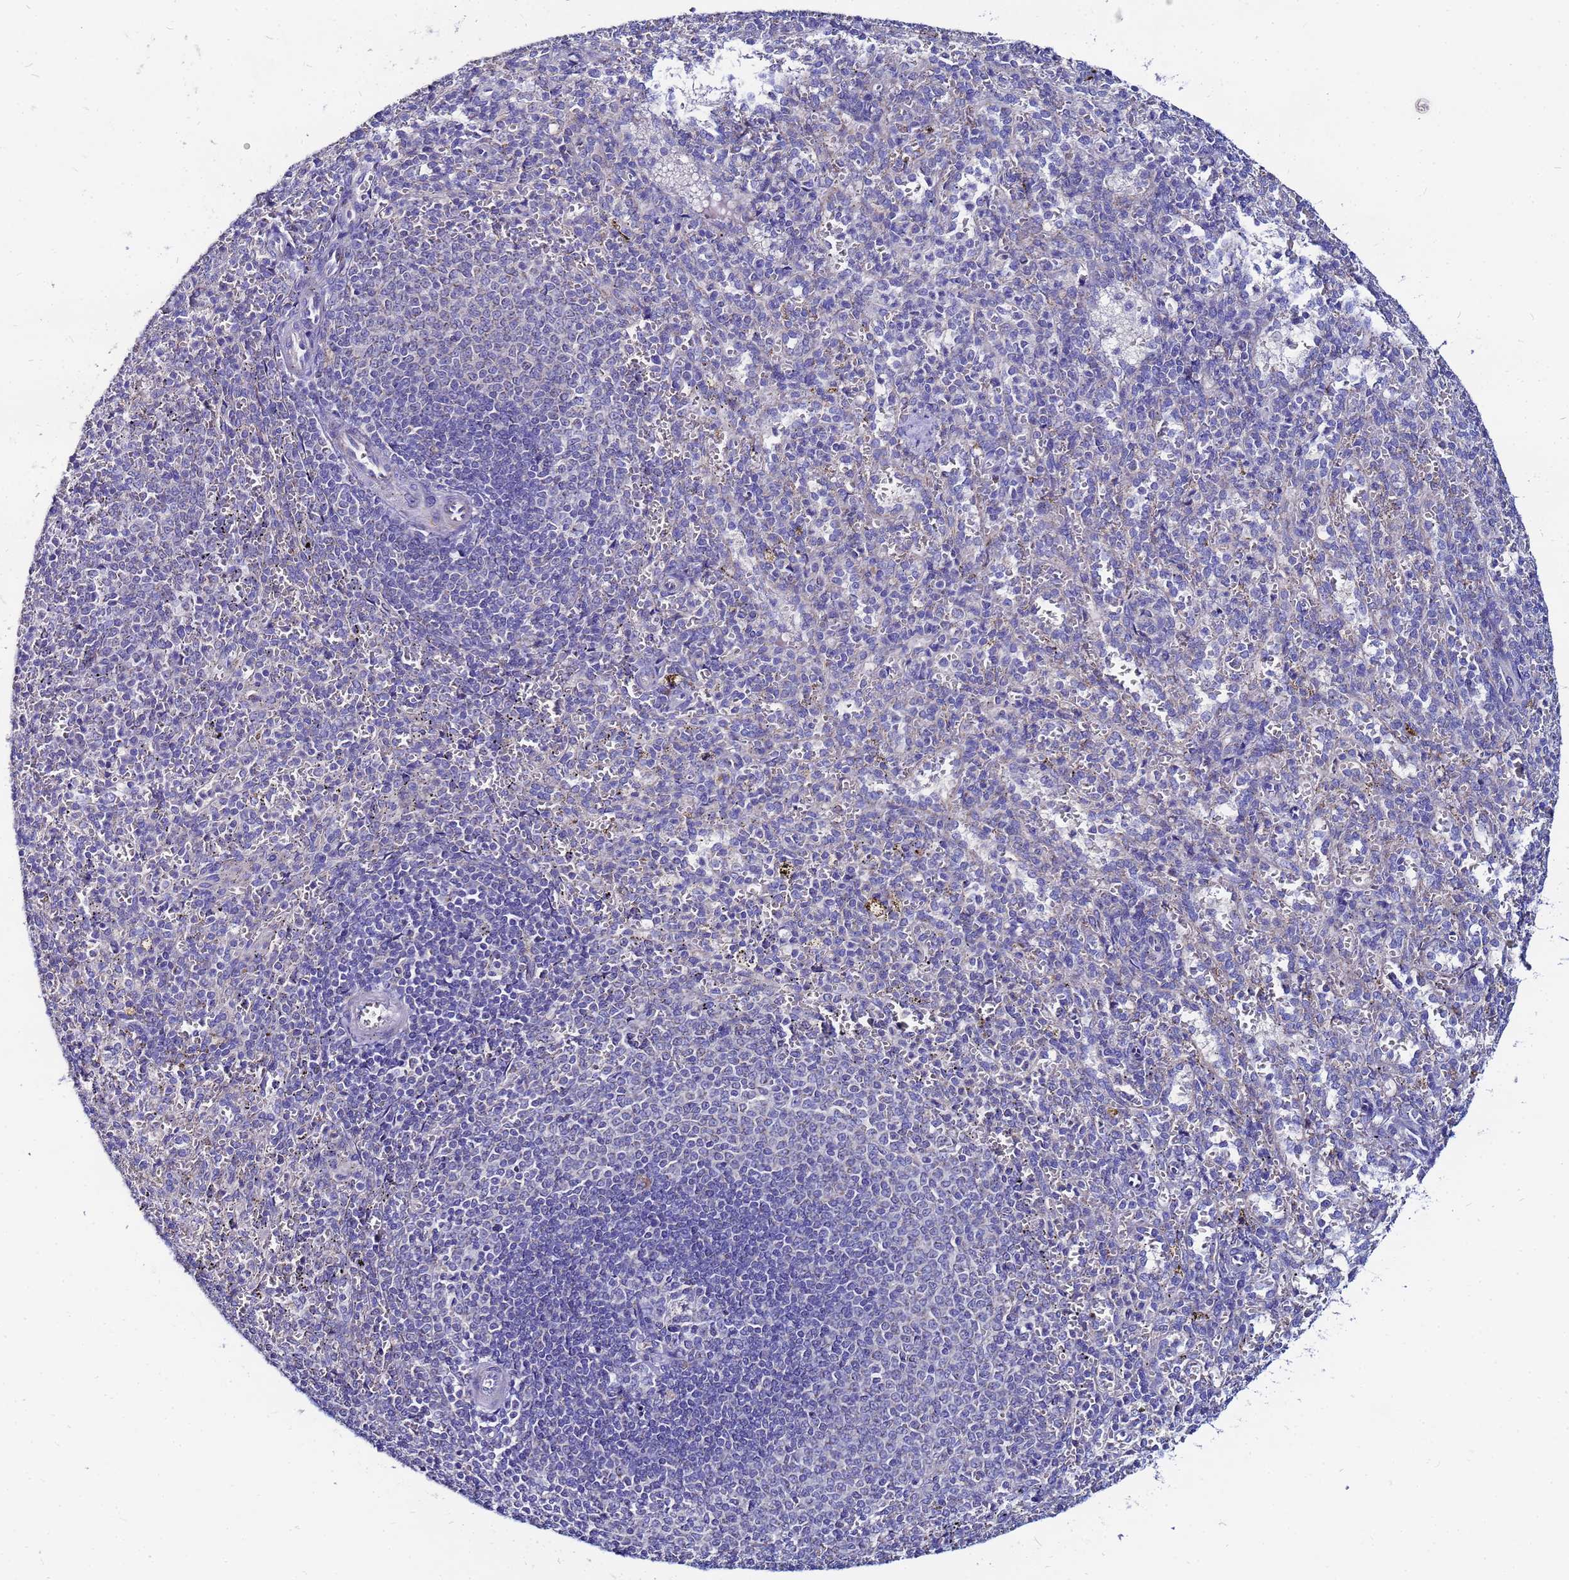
{"staining": {"intensity": "negative", "quantity": "none", "location": "none"}, "tissue": "spleen", "cell_type": "Cells in red pulp", "image_type": "normal", "snomed": [{"axis": "morphology", "description": "Normal tissue, NOS"}, {"axis": "topography", "description": "Spleen"}], "caption": "Normal spleen was stained to show a protein in brown. There is no significant staining in cells in red pulp. Brightfield microscopy of immunohistochemistry stained with DAB (brown) and hematoxylin (blue), captured at high magnification.", "gene": "FAHD2A", "patient": {"sex": "female", "age": 21}}